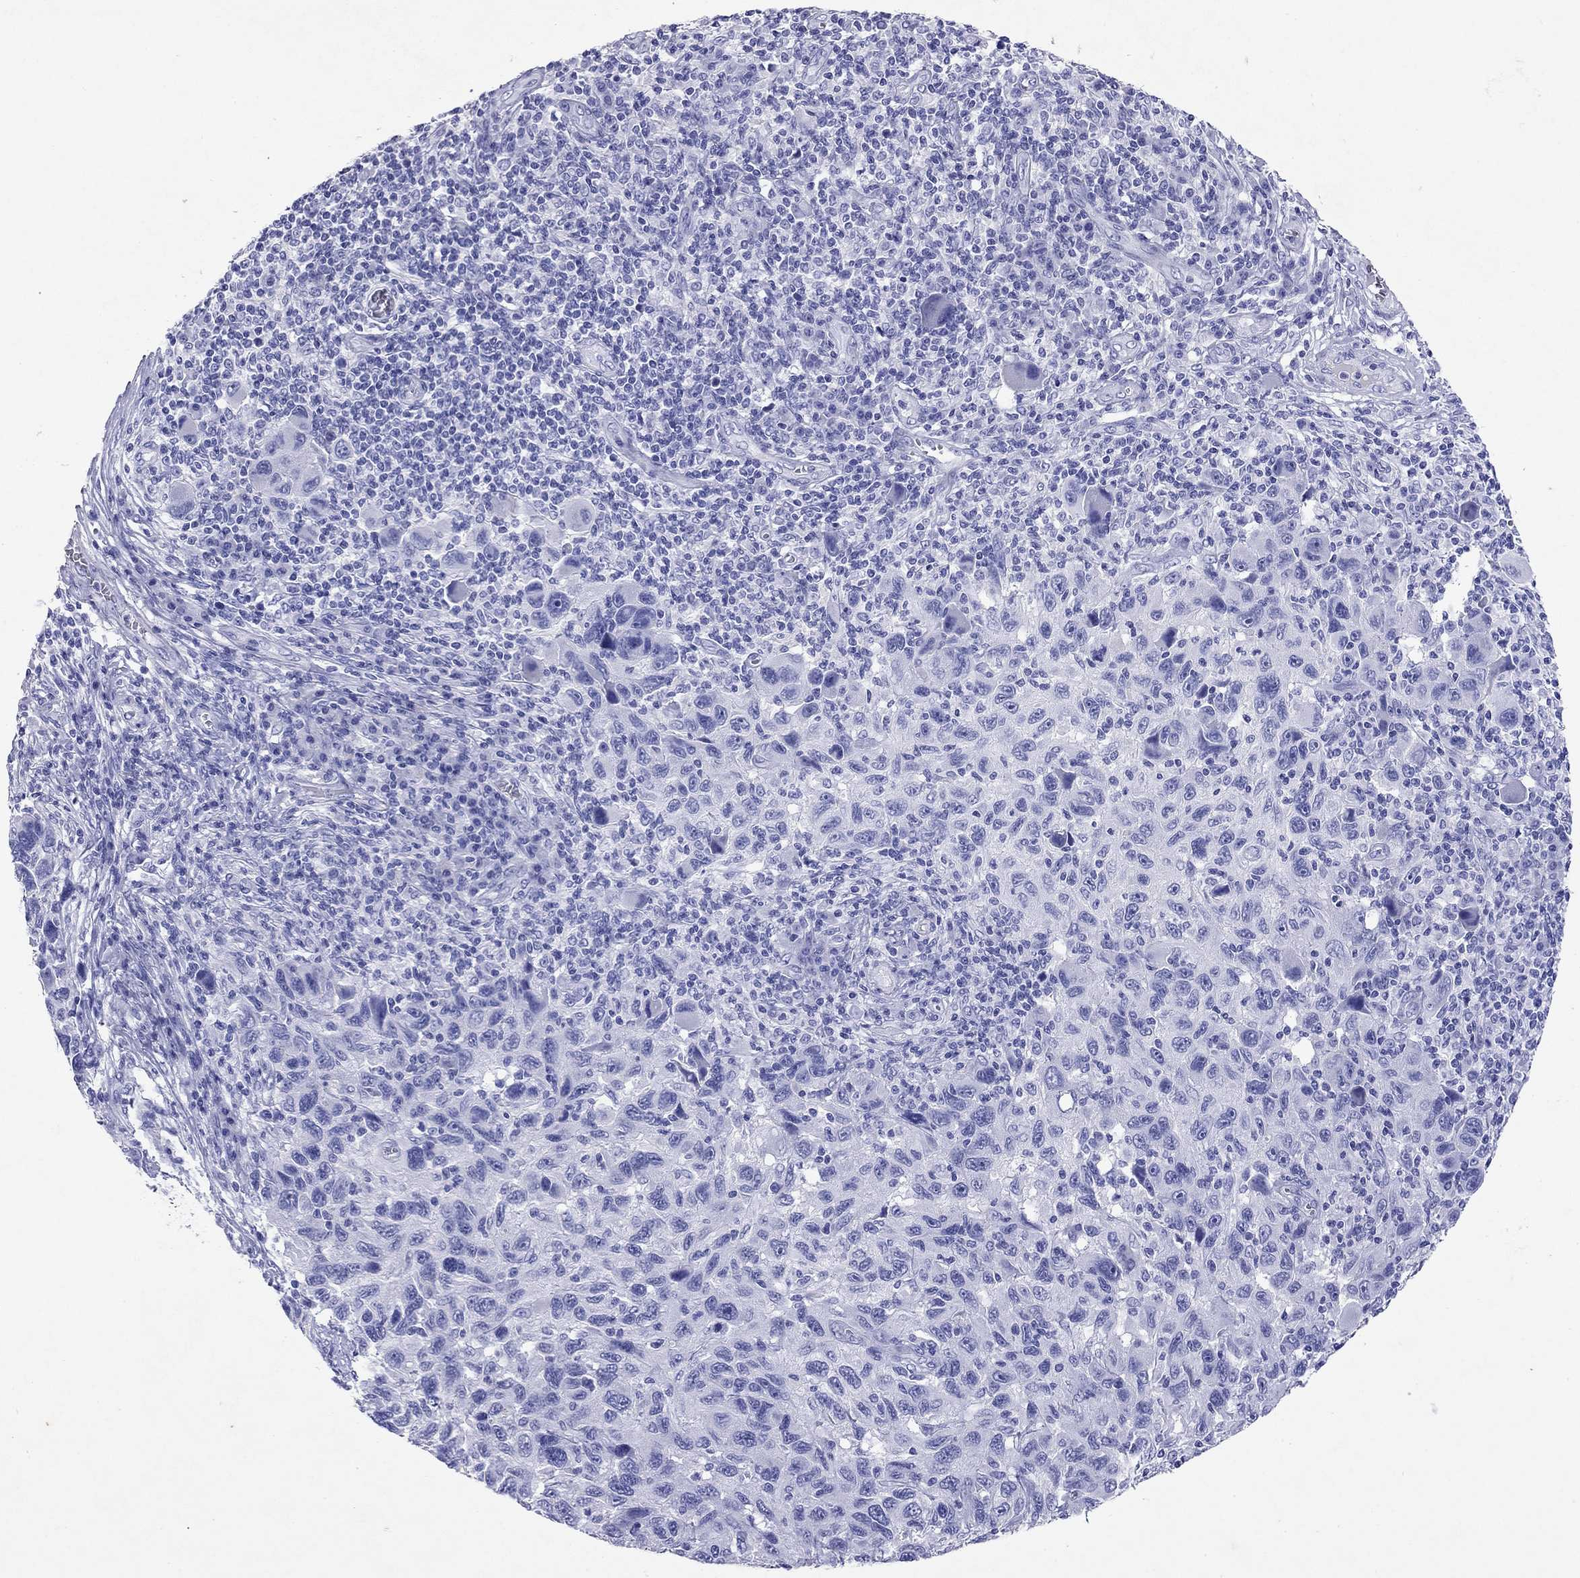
{"staining": {"intensity": "negative", "quantity": "none", "location": "none"}, "tissue": "melanoma", "cell_type": "Tumor cells", "image_type": "cancer", "snomed": [{"axis": "morphology", "description": "Malignant melanoma, NOS"}, {"axis": "topography", "description": "Skin"}], "caption": "Immunohistochemistry (IHC) of human malignant melanoma demonstrates no expression in tumor cells.", "gene": "ARMC12", "patient": {"sex": "male", "age": 53}}